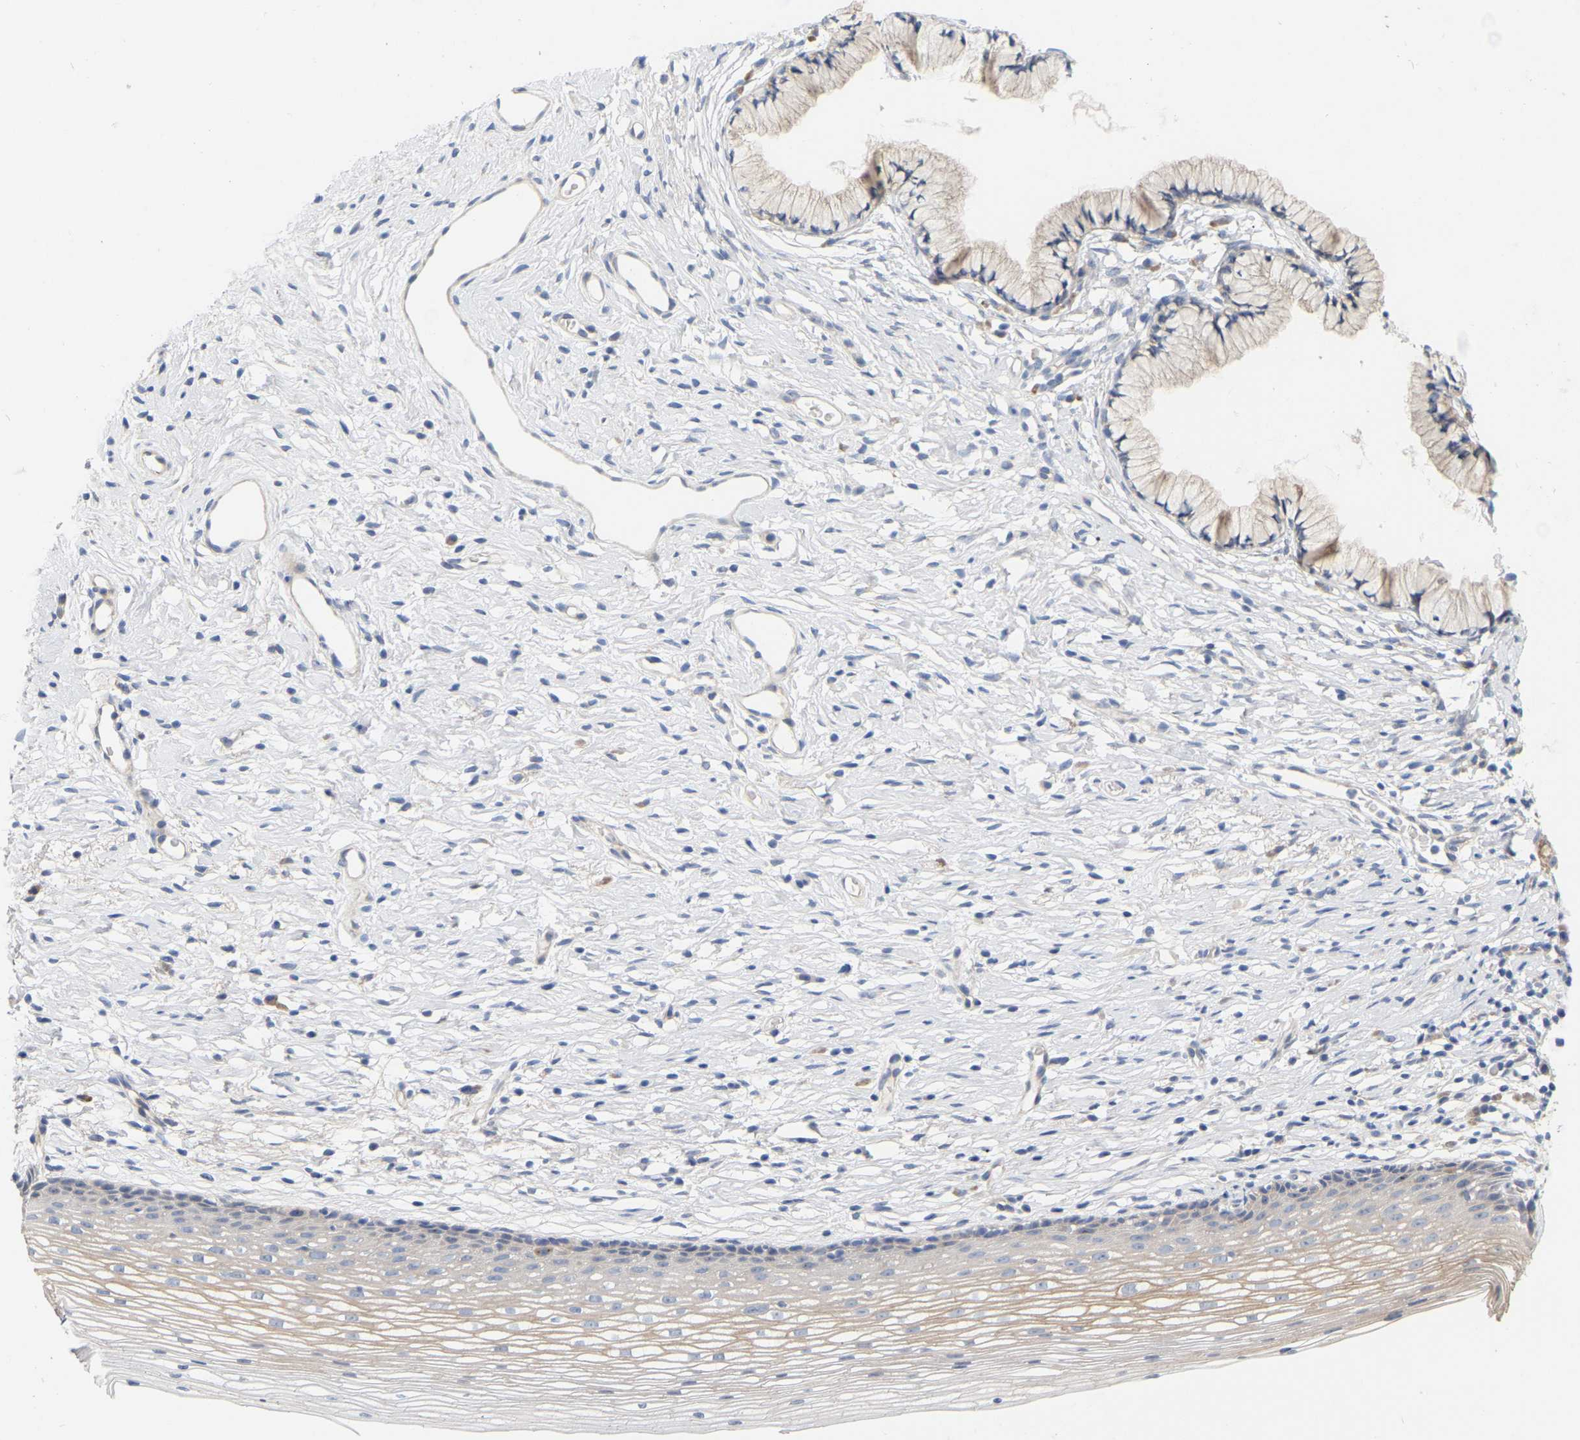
{"staining": {"intensity": "weak", "quantity": "<25%", "location": "cytoplasmic/membranous"}, "tissue": "cervix", "cell_type": "Glandular cells", "image_type": "normal", "snomed": [{"axis": "morphology", "description": "Normal tissue, NOS"}, {"axis": "topography", "description": "Cervix"}], "caption": "DAB (3,3'-diaminobenzidine) immunohistochemical staining of normal human cervix exhibits no significant staining in glandular cells.", "gene": "MINDY4", "patient": {"sex": "female", "age": 77}}